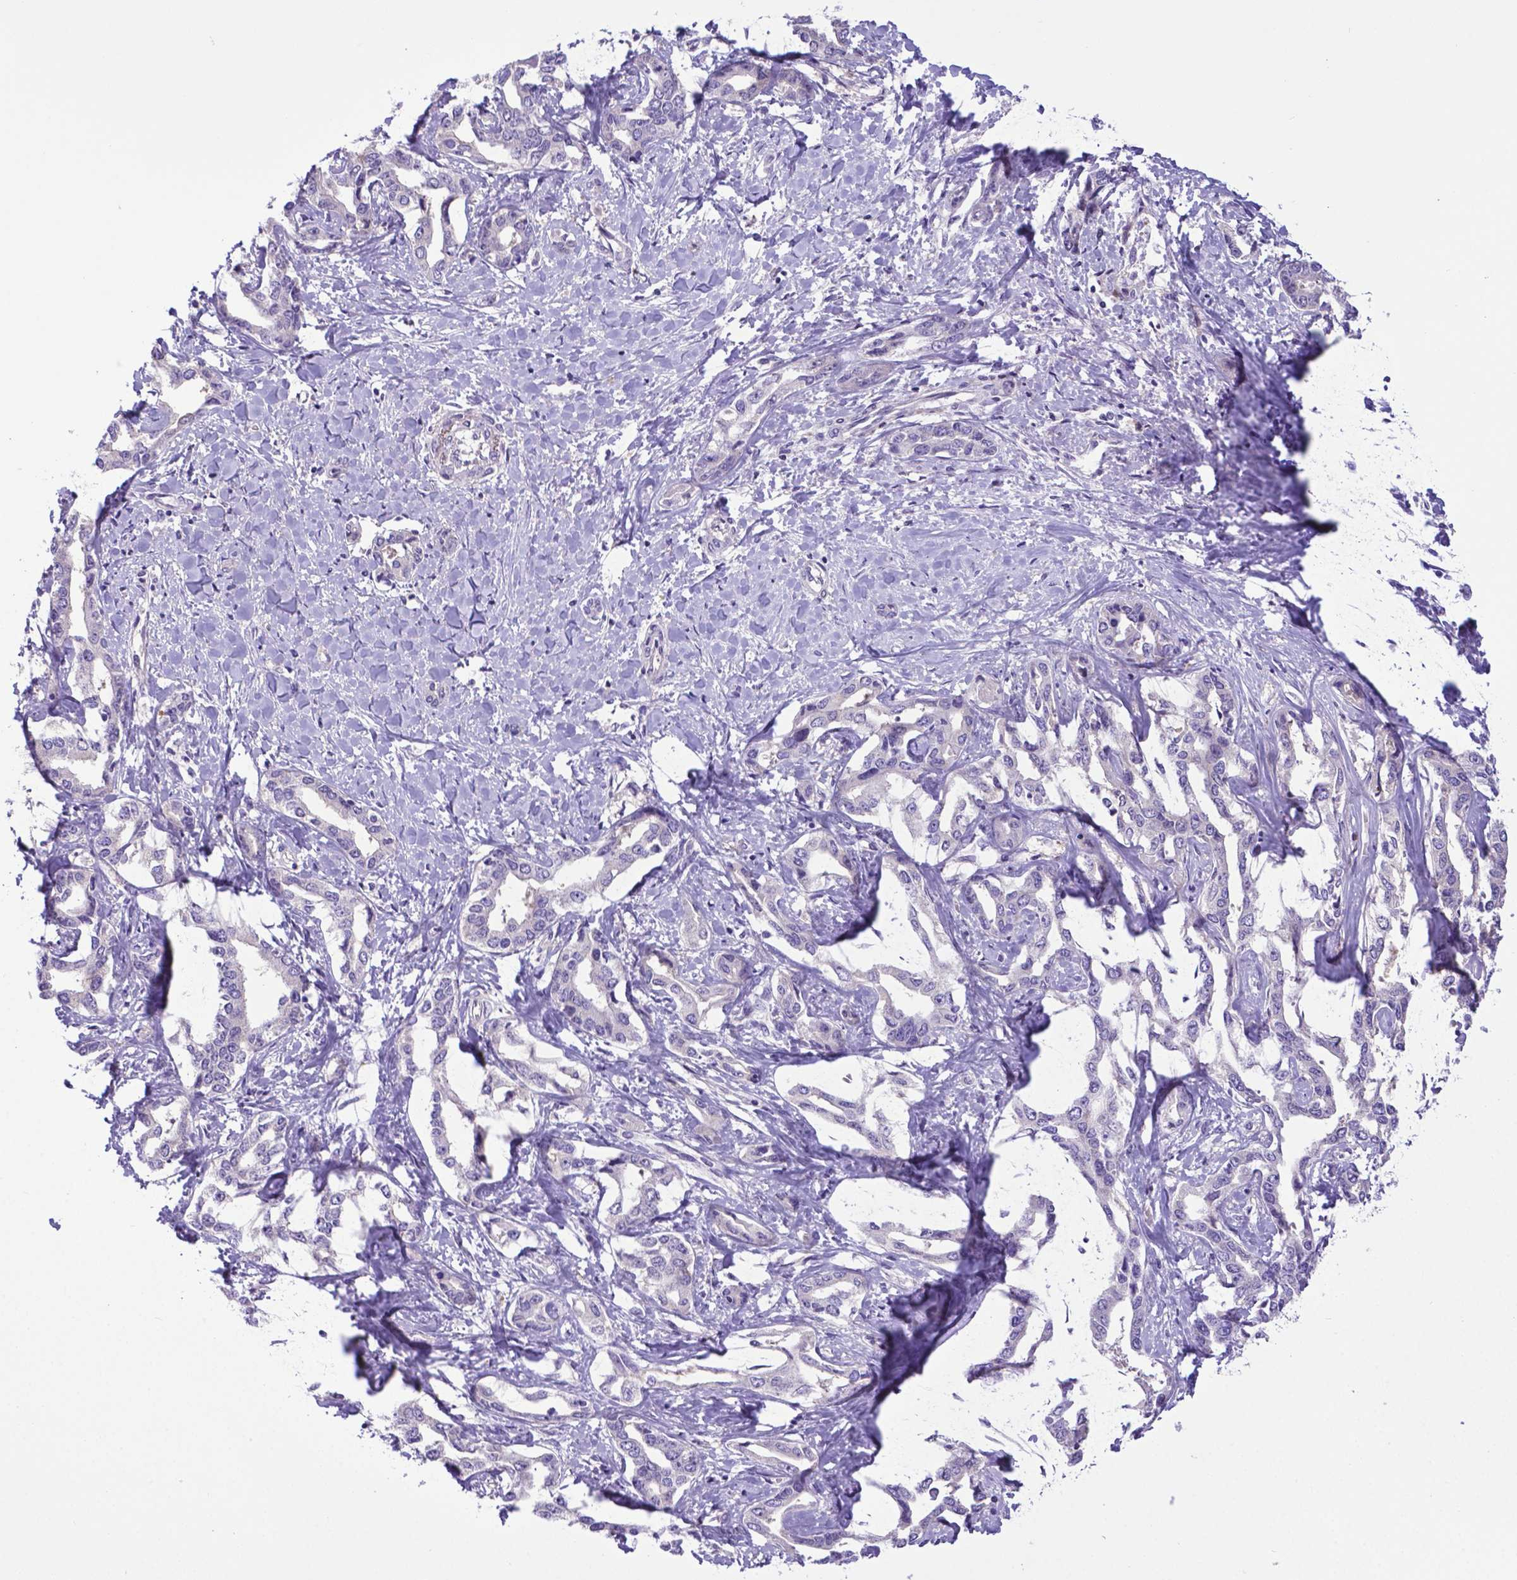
{"staining": {"intensity": "negative", "quantity": "none", "location": "none"}, "tissue": "liver cancer", "cell_type": "Tumor cells", "image_type": "cancer", "snomed": [{"axis": "morphology", "description": "Cholangiocarcinoma"}, {"axis": "topography", "description": "Liver"}], "caption": "Immunohistochemistry of cholangiocarcinoma (liver) shows no positivity in tumor cells.", "gene": "ADRA2B", "patient": {"sex": "male", "age": 59}}